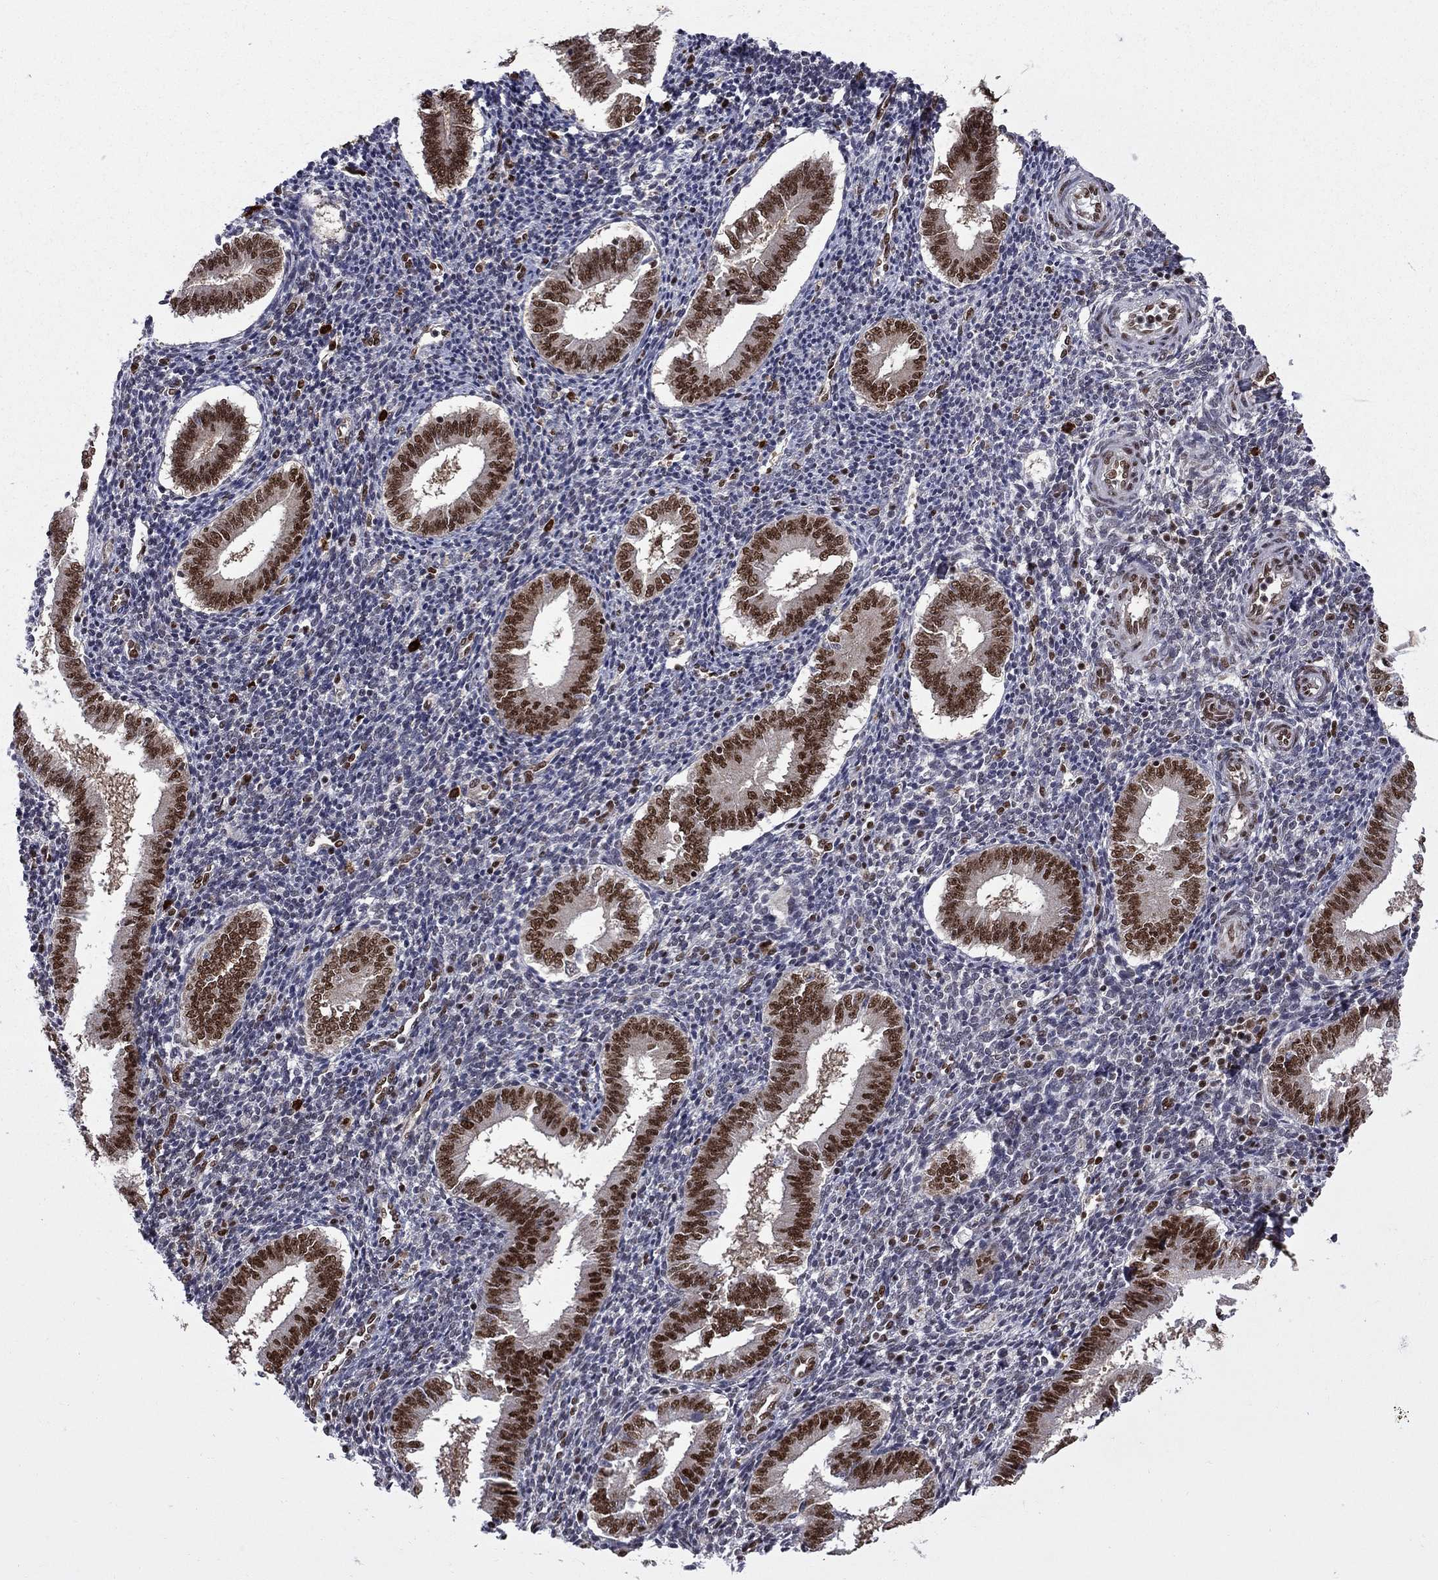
{"staining": {"intensity": "moderate", "quantity": "25%-75%", "location": "nuclear"}, "tissue": "endometrium", "cell_type": "Cells in endometrial stroma", "image_type": "normal", "snomed": [{"axis": "morphology", "description": "Normal tissue, NOS"}, {"axis": "topography", "description": "Endometrium"}], "caption": "Cells in endometrial stroma exhibit moderate nuclear expression in about 25%-75% of cells in unremarkable endometrium. (Brightfield microscopy of DAB IHC at high magnification).", "gene": "MED25", "patient": {"sex": "female", "age": 25}}